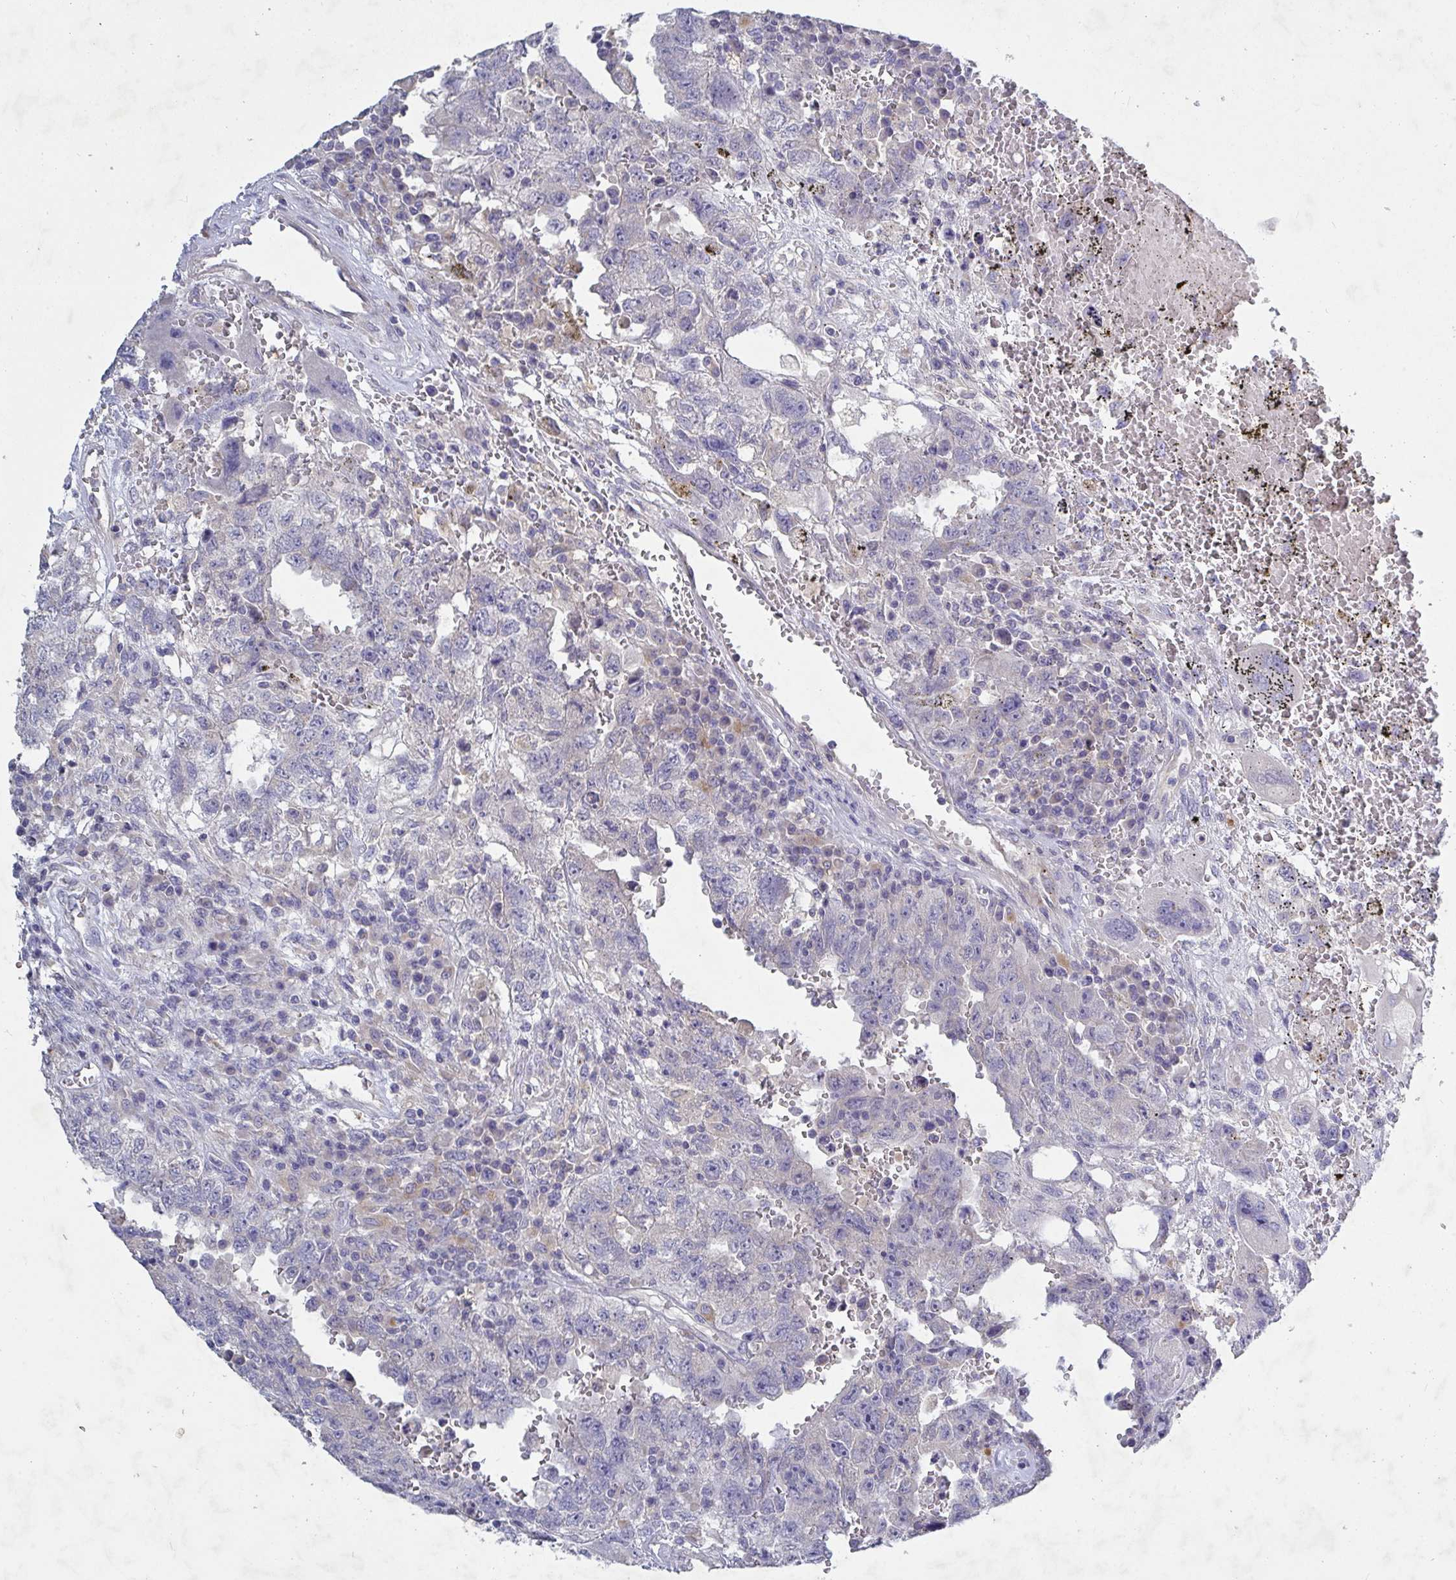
{"staining": {"intensity": "negative", "quantity": "none", "location": "none"}, "tissue": "testis cancer", "cell_type": "Tumor cells", "image_type": "cancer", "snomed": [{"axis": "morphology", "description": "Carcinoma, Embryonal, NOS"}, {"axis": "topography", "description": "Testis"}], "caption": "An image of human embryonal carcinoma (testis) is negative for staining in tumor cells. The staining is performed using DAB brown chromogen with nuclei counter-stained in using hematoxylin.", "gene": "GALNT13", "patient": {"sex": "male", "age": 26}}